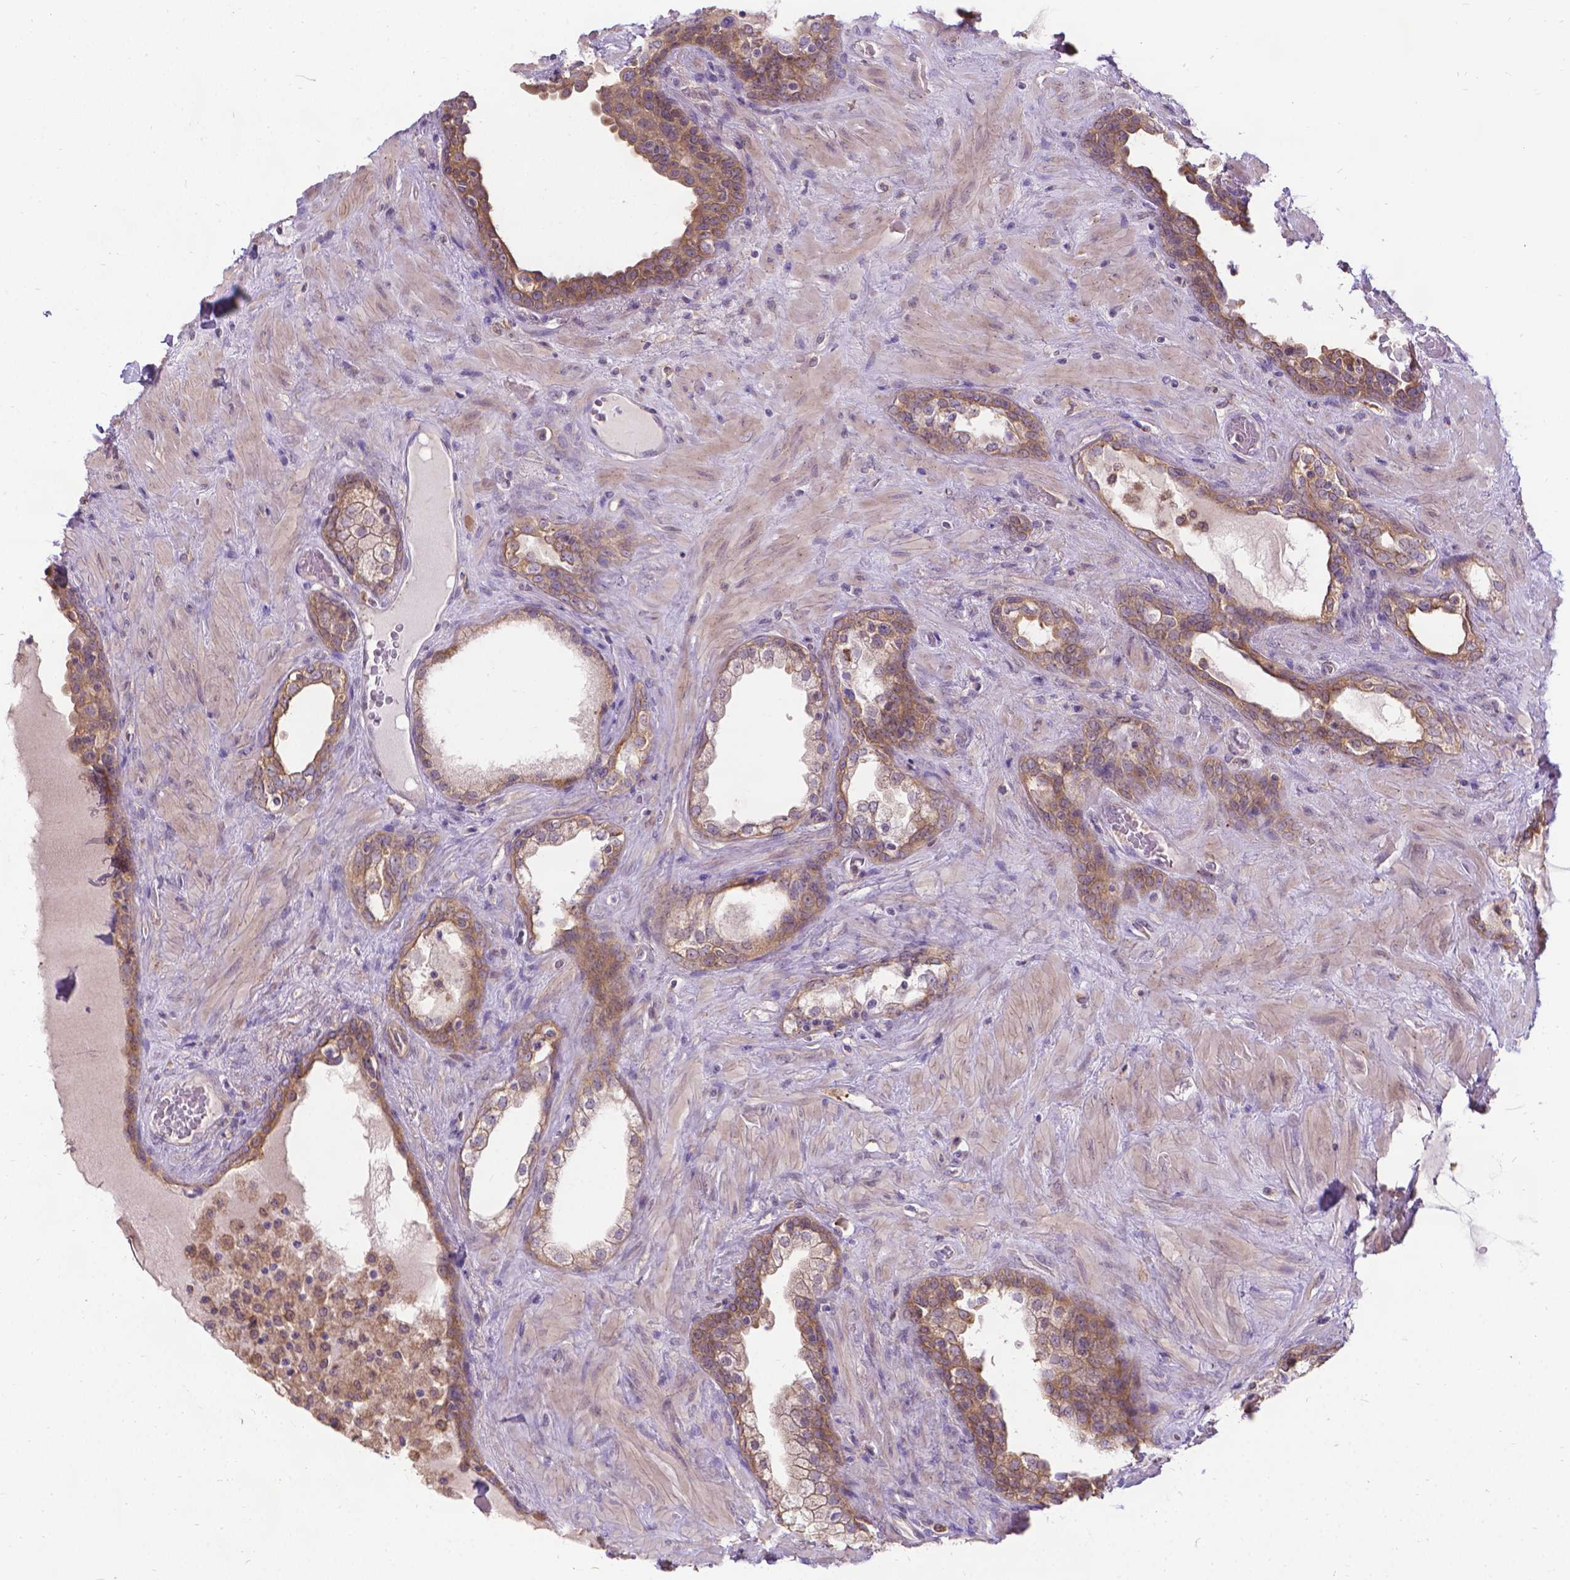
{"staining": {"intensity": "moderate", "quantity": "25%-75%", "location": "cytoplasmic/membranous"}, "tissue": "prostate", "cell_type": "Glandular cells", "image_type": "normal", "snomed": [{"axis": "morphology", "description": "Normal tissue, NOS"}, {"axis": "topography", "description": "Prostate"}], "caption": "Immunohistochemistry of benign human prostate demonstrates medium levels of moderate cytoplasmic/membranous positivity in approximately 25%-75% of glandular cells.", "gene": "CFAP299", "patient": {"sex": "male", "age": 63}}